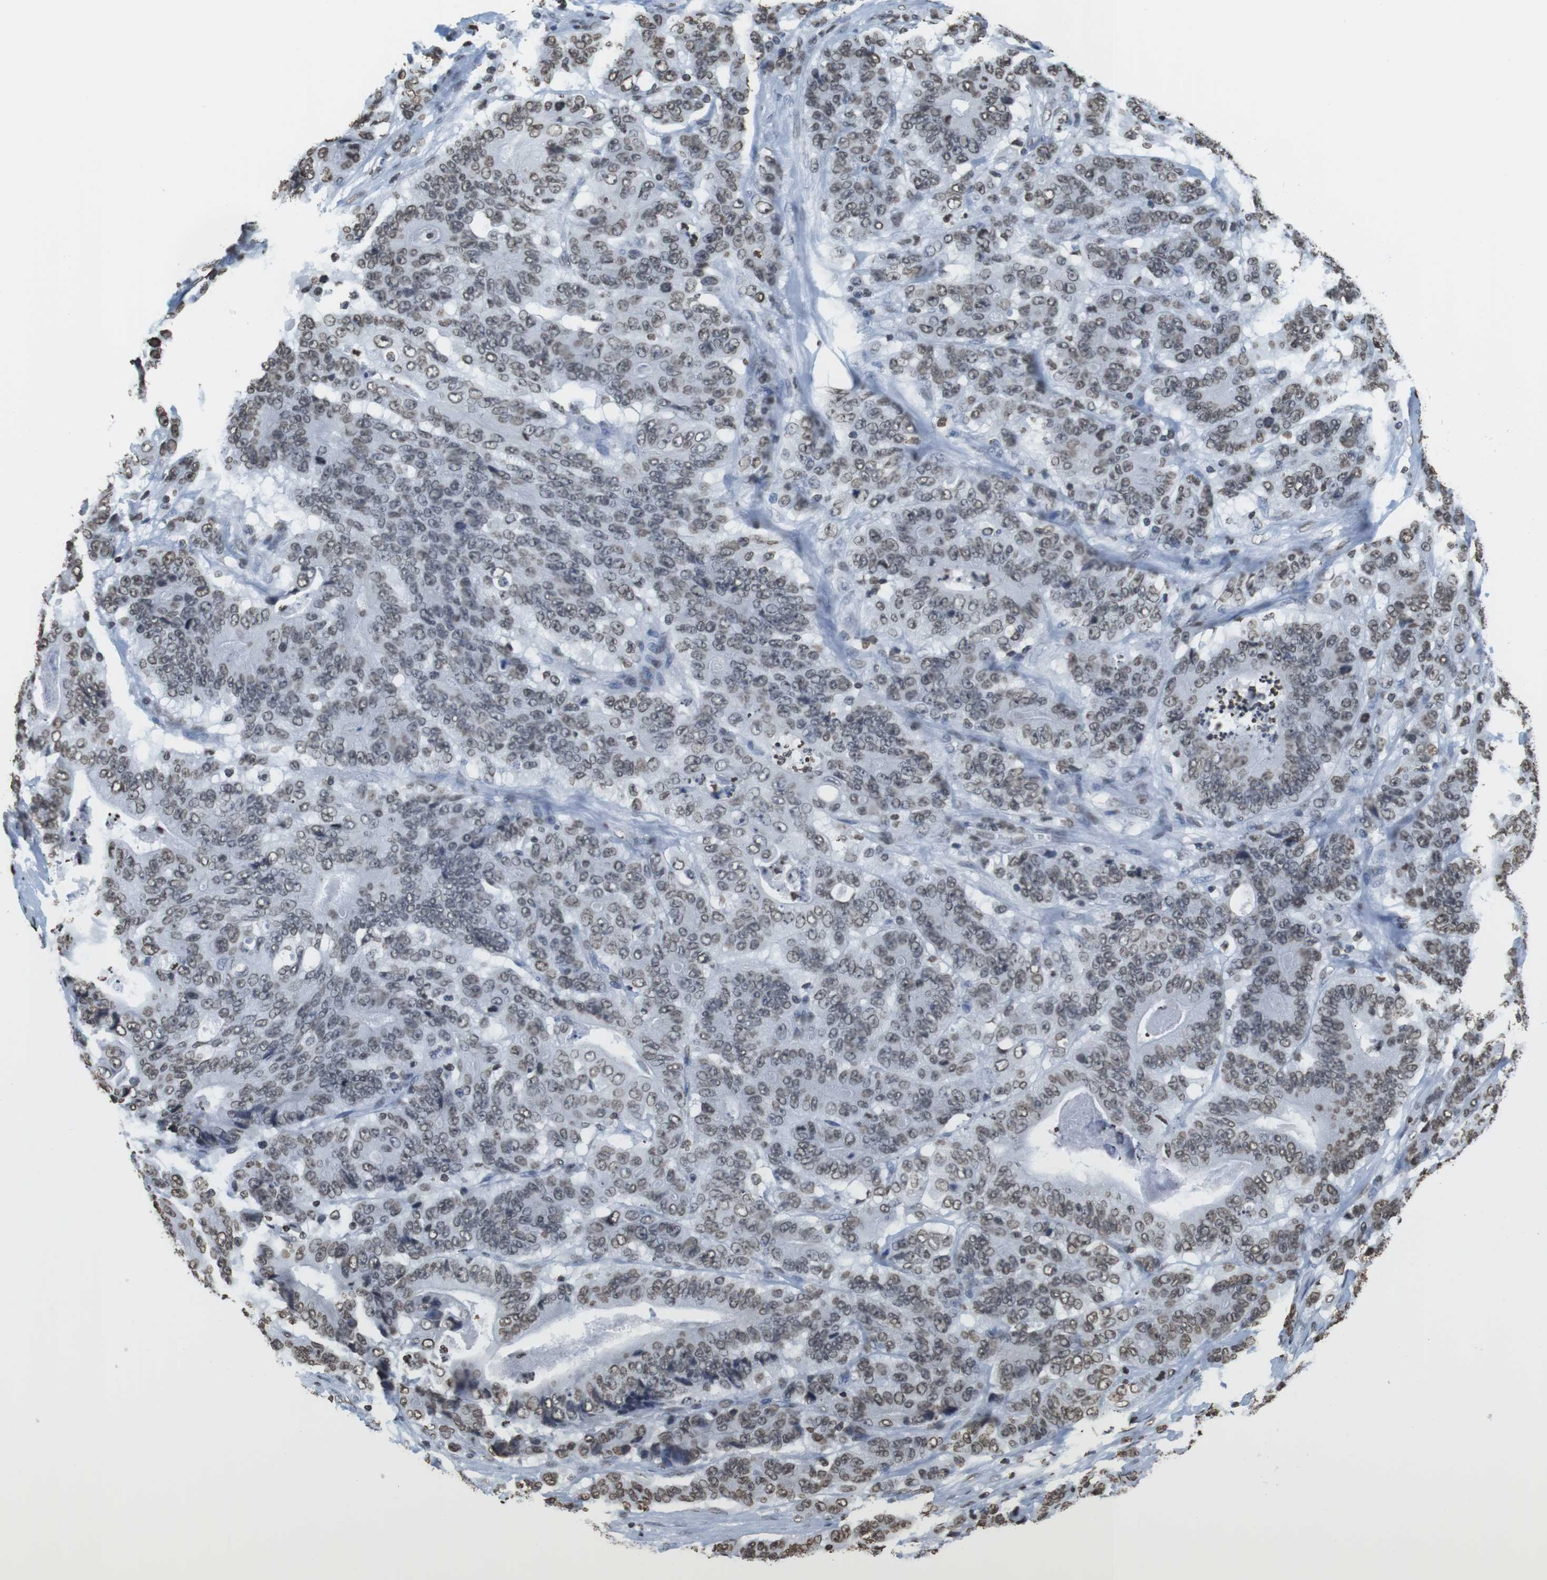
{"staining": {"intensity": "weak", "quantity": ">75%", "location": "nuclear"}, "tissue": "stomach cancer", "cell_type": "Tumor cells", "image_type": "cancer", "snomed": [{"axis": "morphology", "description": "Adenocarcinoma, NOS"}, {"axis": "topography", "description": "Stomach"}], "caption": "Approximately >75% of tumor cells in stomach cancer (adenocarcinoma) demonstrate weak nuclear protein staining as visualized by brown immunohistochemical staining.", "gene": "BSX", "patient": {"sex": "female", "age": 73}}